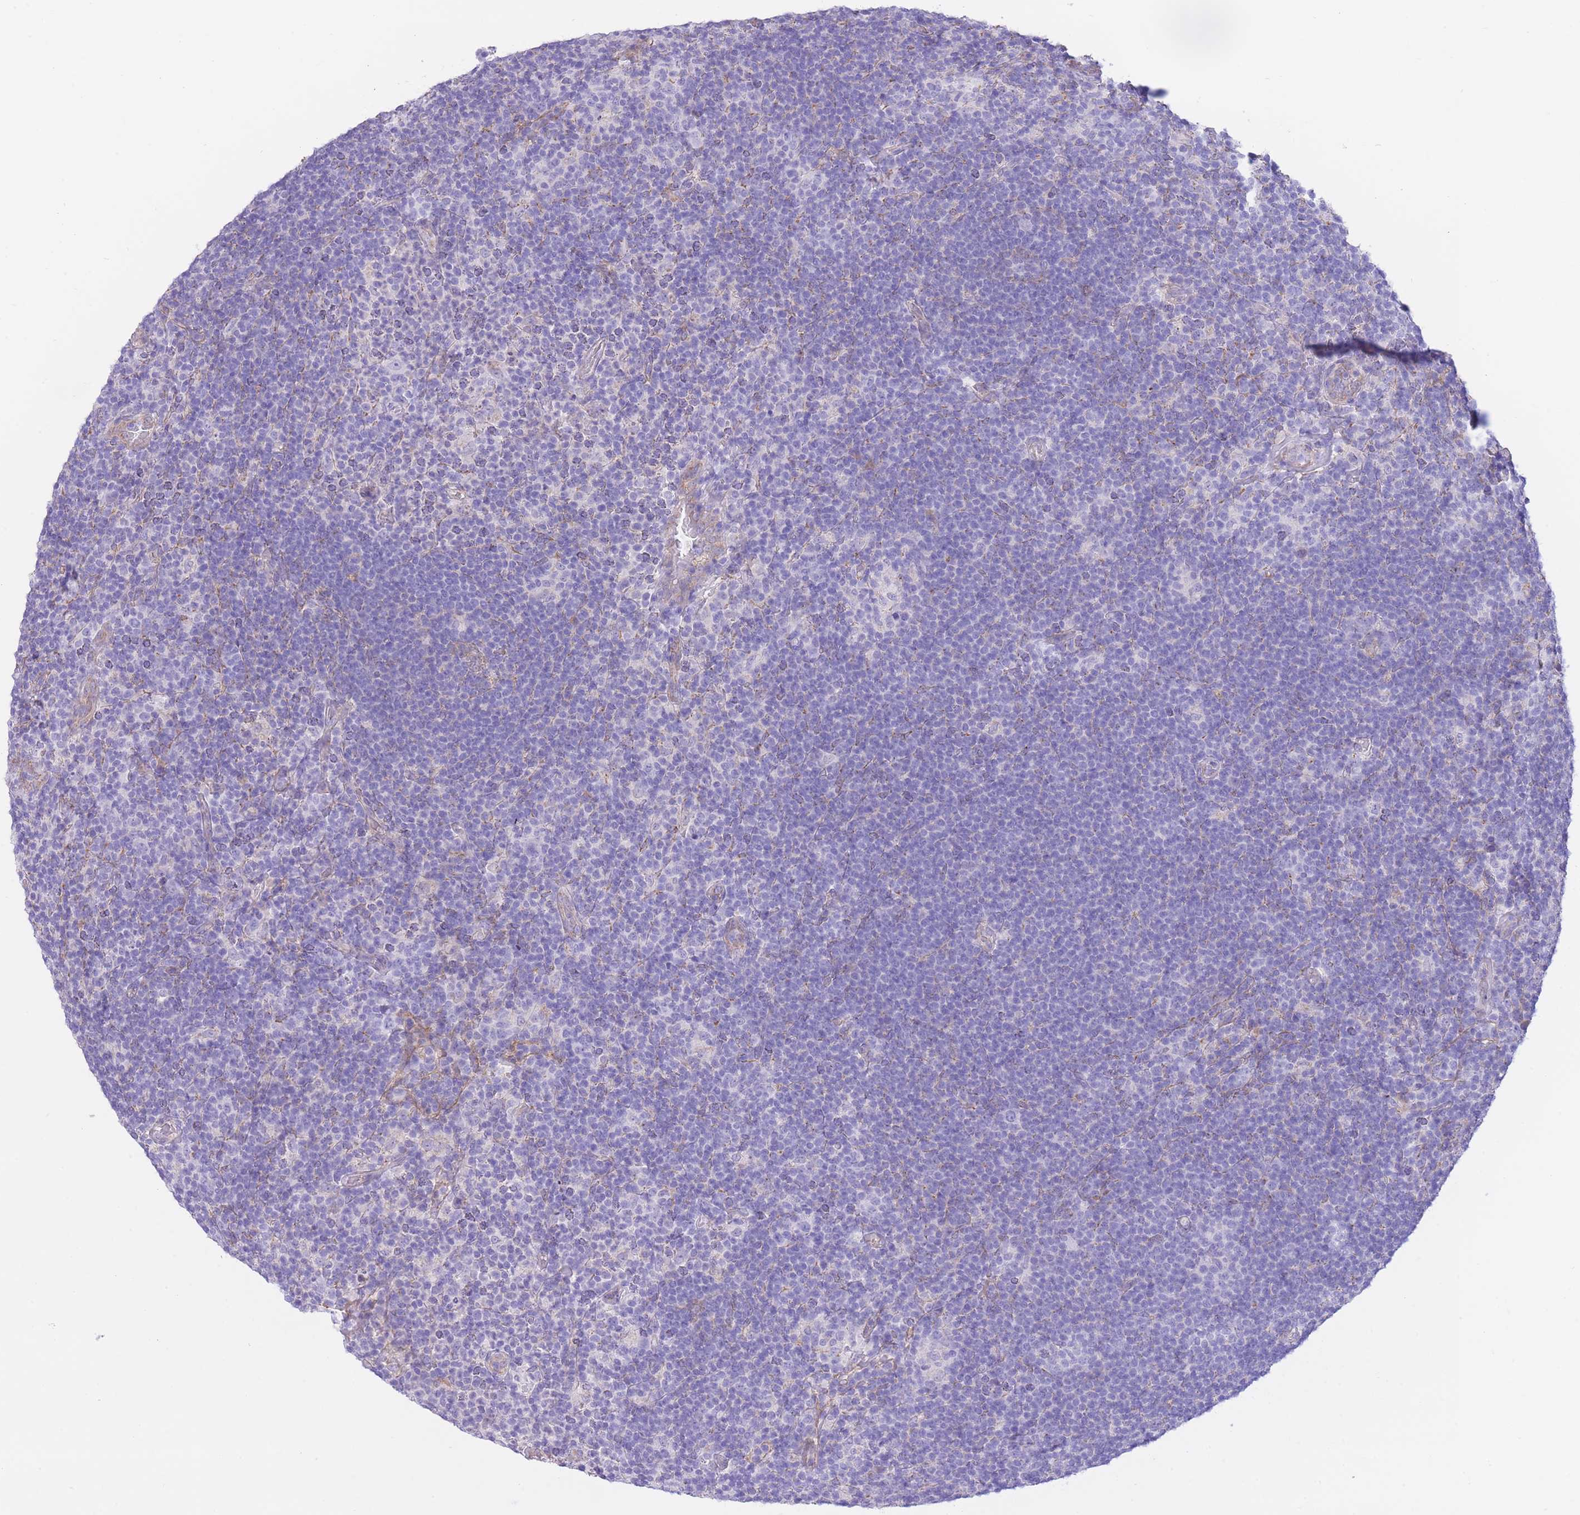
{"staining": {"intensity": "negative", "quantity": "none", "location": "none"}, "tissue": "lymphoma", "cell_type": "Tumor cells", "image_type": "cancer", "snomed": [{"axis": "morphology", "description": "Hodgkin's disease, NOS"}, {"axis": "topography", "description": "Lymph node"}], "caption": "Lymphoma was stained to show a protein in brown. There is no significant positivity in tumor cells.", "gene": "PGM1", "patient": {"sex": "female", "age": 57}}